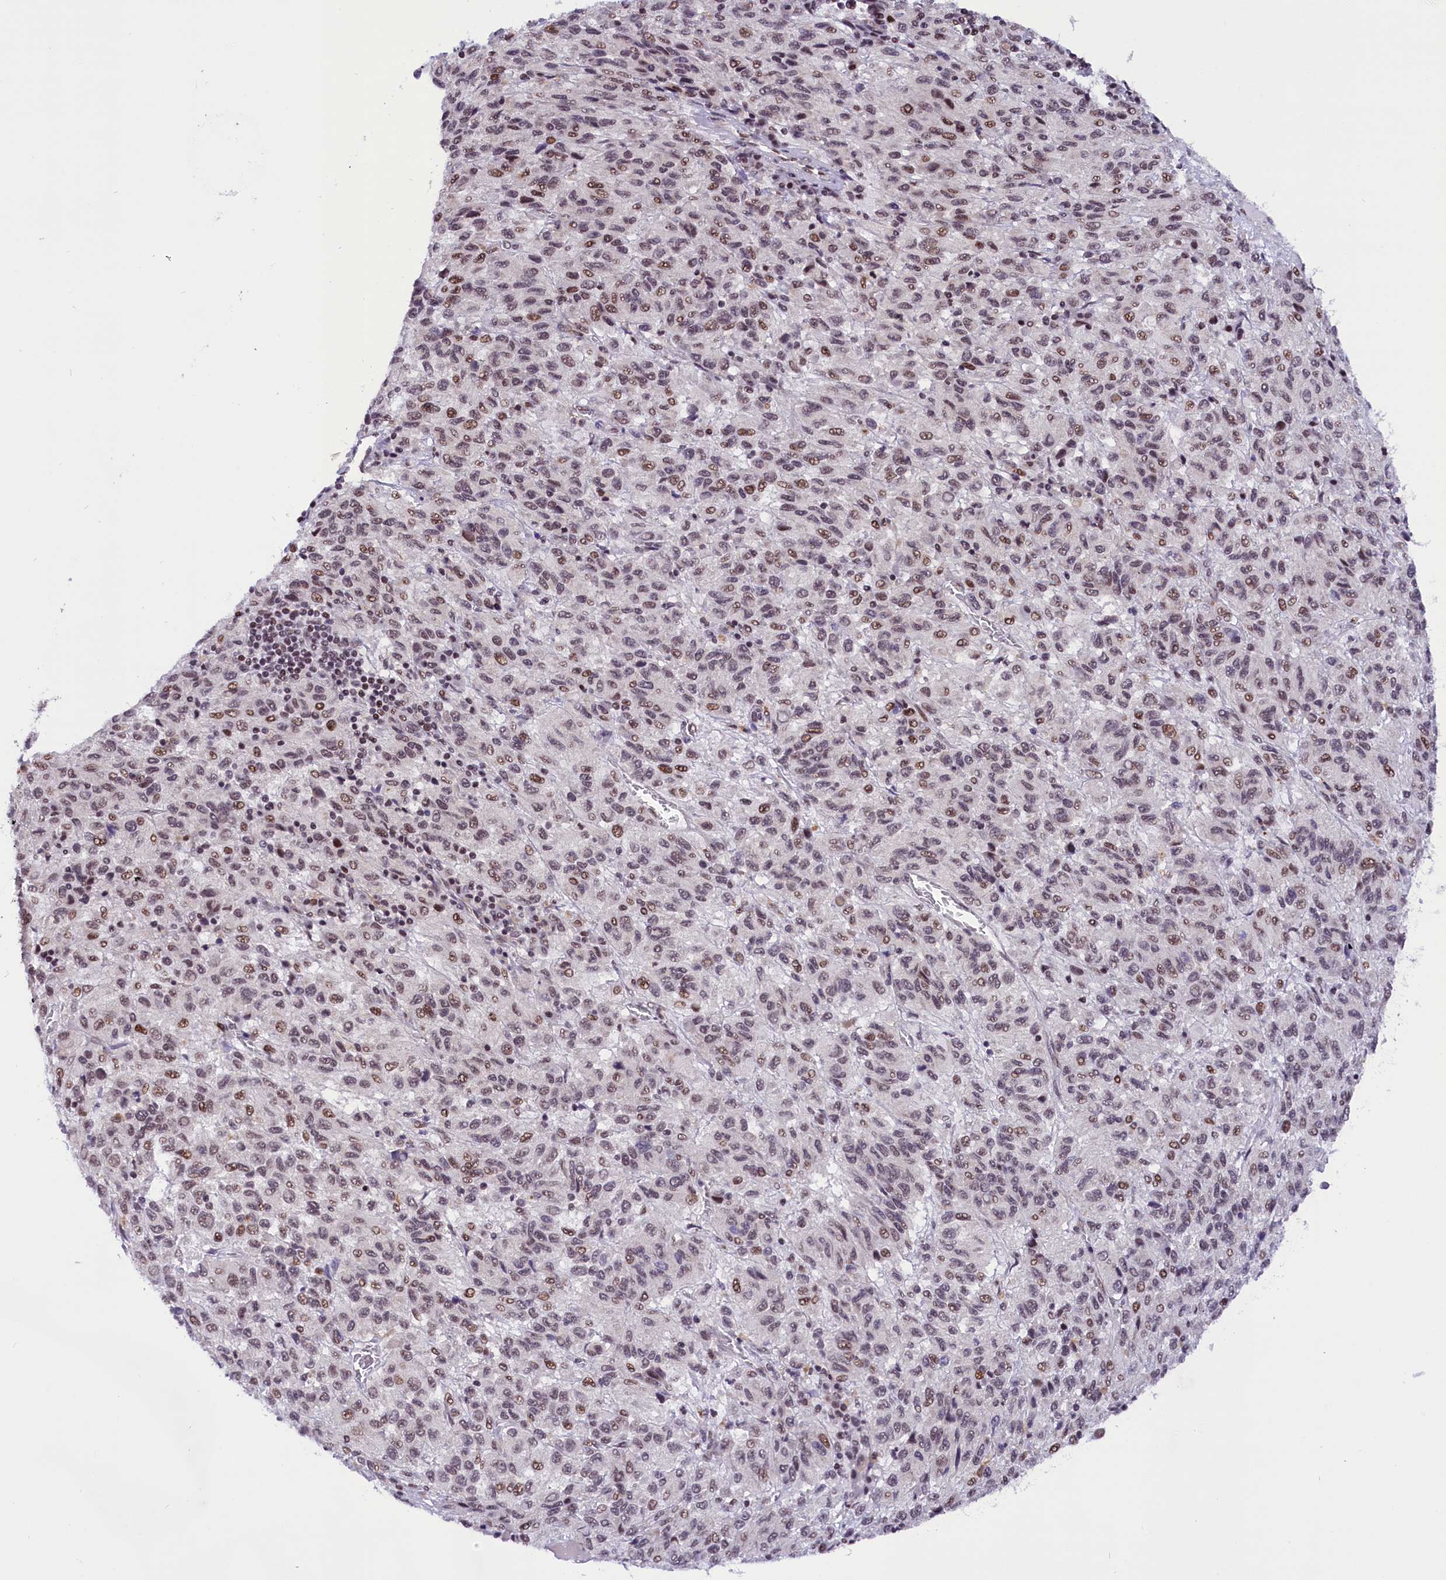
{"staining": {"intensity": "weak", "quantity": ">75%", "location": "nuclear"}, "tissue": "melanoma", "cell_type": "Tumor cells", "image_type": "cancer", "snomed": [{"axis": "morphology", "description": "Malignant melanoma, Metastatic site"}, {"axis": "topography", "description": "Lung"}], "caption": "Brown immunohistochemical staining in human malignant melanoma (metastatic site) displays weak nuclear positivity in about >75% of tumor cells. Using DAB (brown) and hematoxylin (blue) stains, captured at high magnification using brightfield microscopy.", "gene": "CDYL2", "patient": {"sex": "male", "age": 64}}